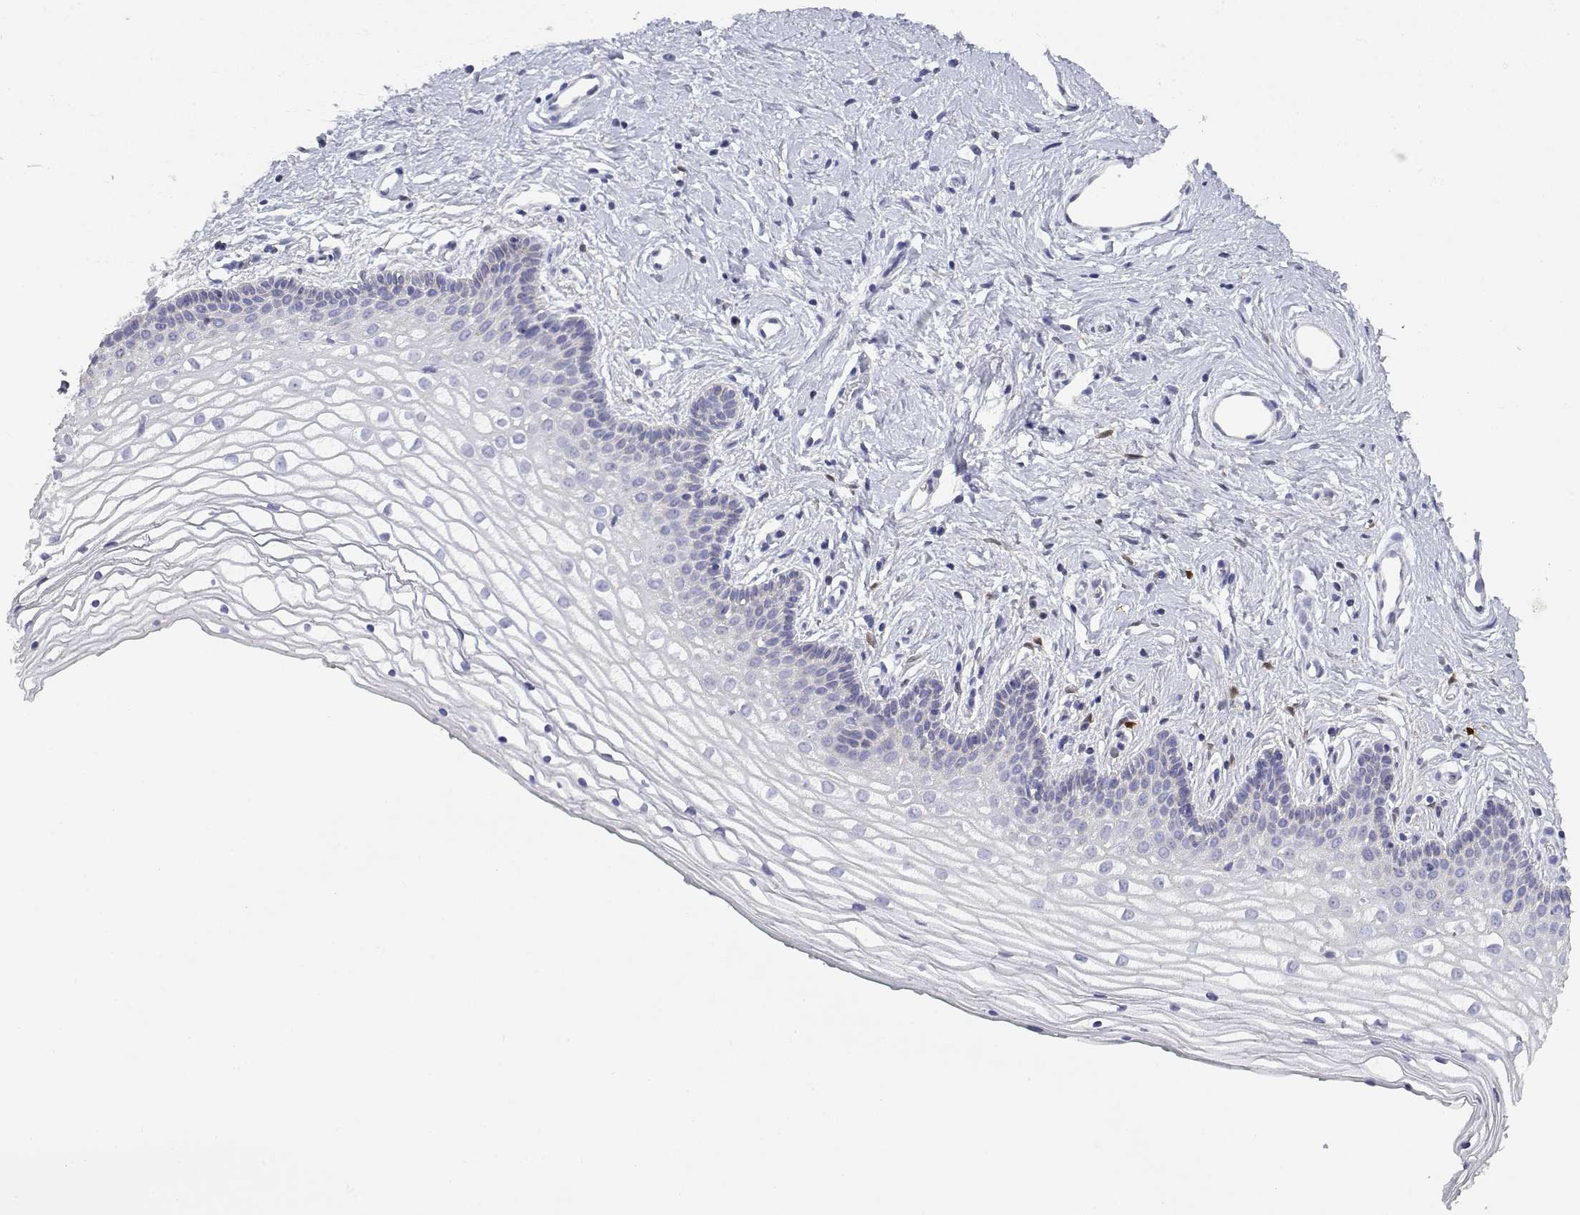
{"staining": {"intensity": "negative", "quantity": "none", "location": "none"}, "tissue": "vagina", "cell_type": "Squamous epithelial cells", "image_type": "normal", "snomed": [{"axis": "morphology", "description": "Normal tissue, NOS"}, {"axis": "topography", "description": "Vagina"}], "caption": "Immunohistochemistry micrograph of unremarkable vagina stained for a protein (brown), which exhibits no expression in squamous epithelial cells. The staining is performed using DAB (3,3'-diaminobenzidine) brown chromogen with nuclei counter-stained in using hematoxylin.", "gene": "ADA", "patient": {"sex": "female", "age": 36}}